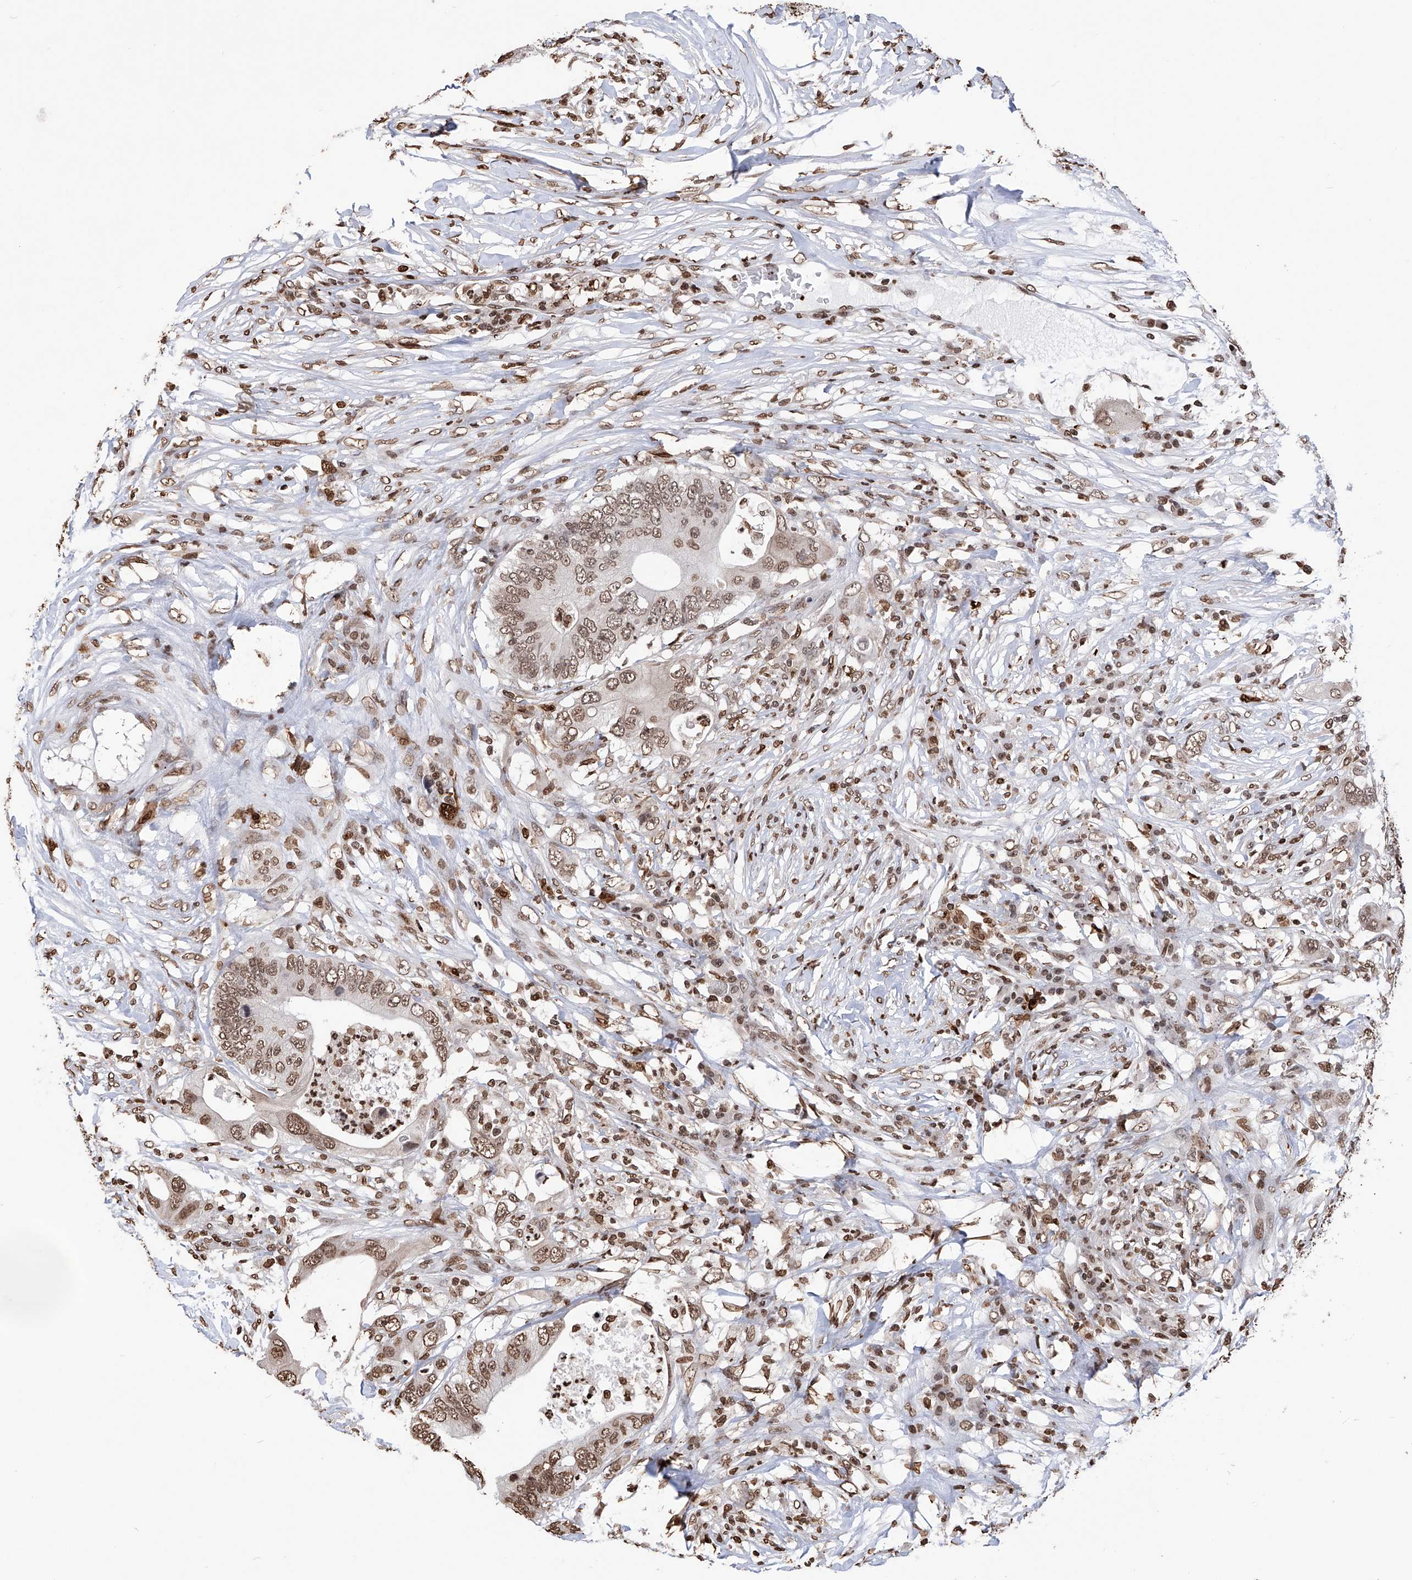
{"staining": {"intensity": "moderate", "quantity": ">75%", "location": "nuclear"}, "tissue": "colorectal cancer", "cell_type": "Tumor cells", "image_type": "cancer", "snomed": [{"axis": "morphology", "description": "Adenocarcinoma, NOS"}, {"axis": "topography", "description": "Colon"}], "caption": "An image of human colorectal cancer stained for a protein exhibits moderate nuclear brown staining in tumor cells.", "gene": "CFAP410", "patient": {"sex": "male", "age": 71}}